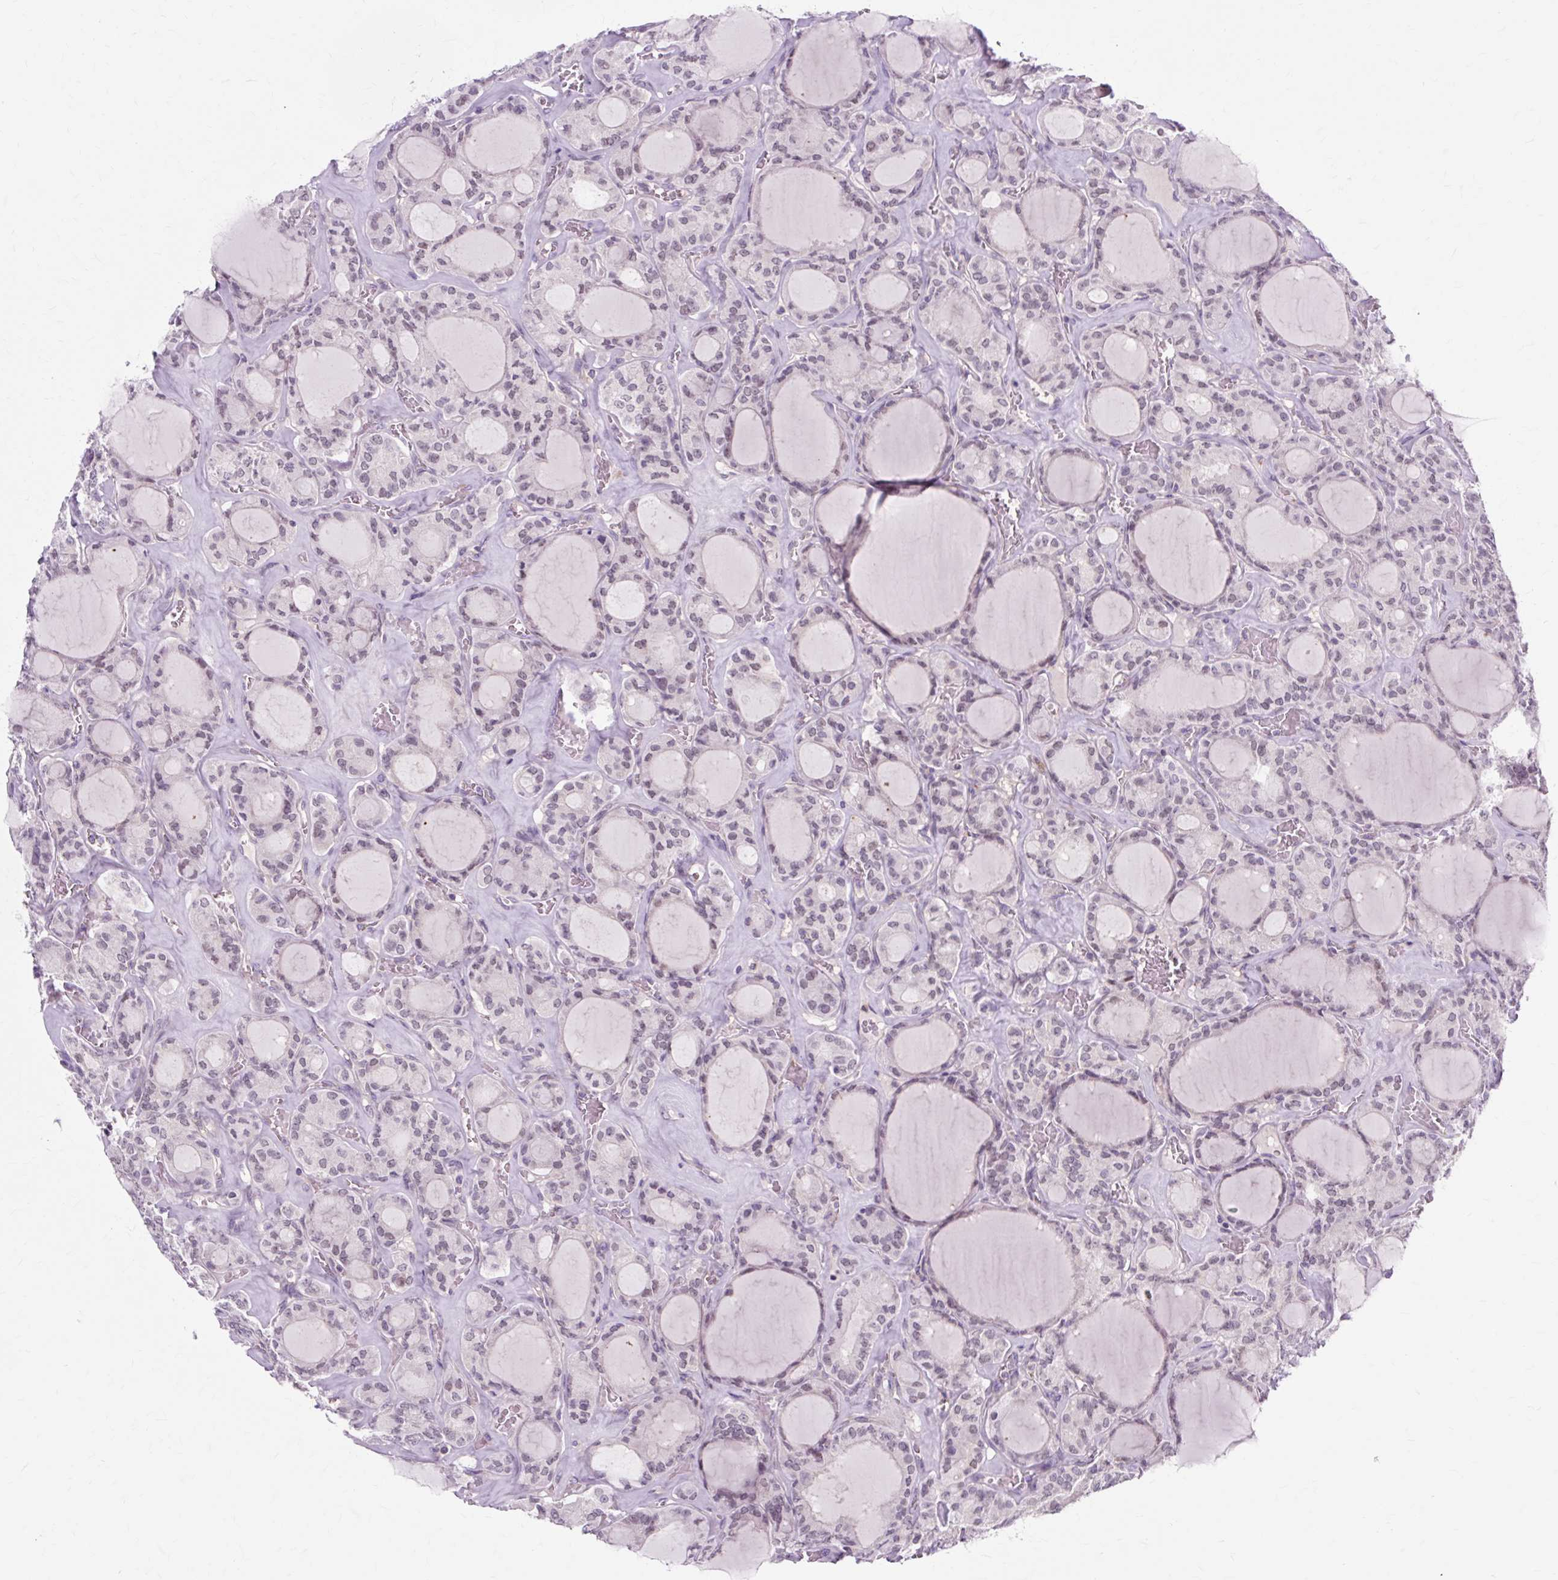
{"staining": {"intensity": "weak", "quantity": "<25%", "location": "nuclear"}, "tissue": "thyroid cancer", "cell_type": "Tumor cells", "image_type": "cancer", "snomed": [{"axis": "morphology", "description": "Papillary adenocarcinoma, NOS"}, {"axis": "topography", "description": "Thyroid gland"}], "caption": "Immunohistochemistry photomicrograph of human thyroid cancer stained for a protein (brown), which displays no positivity in tumor cells.", "gene": "ZNF35", "patient": {"sex": "male", "age": 87}}